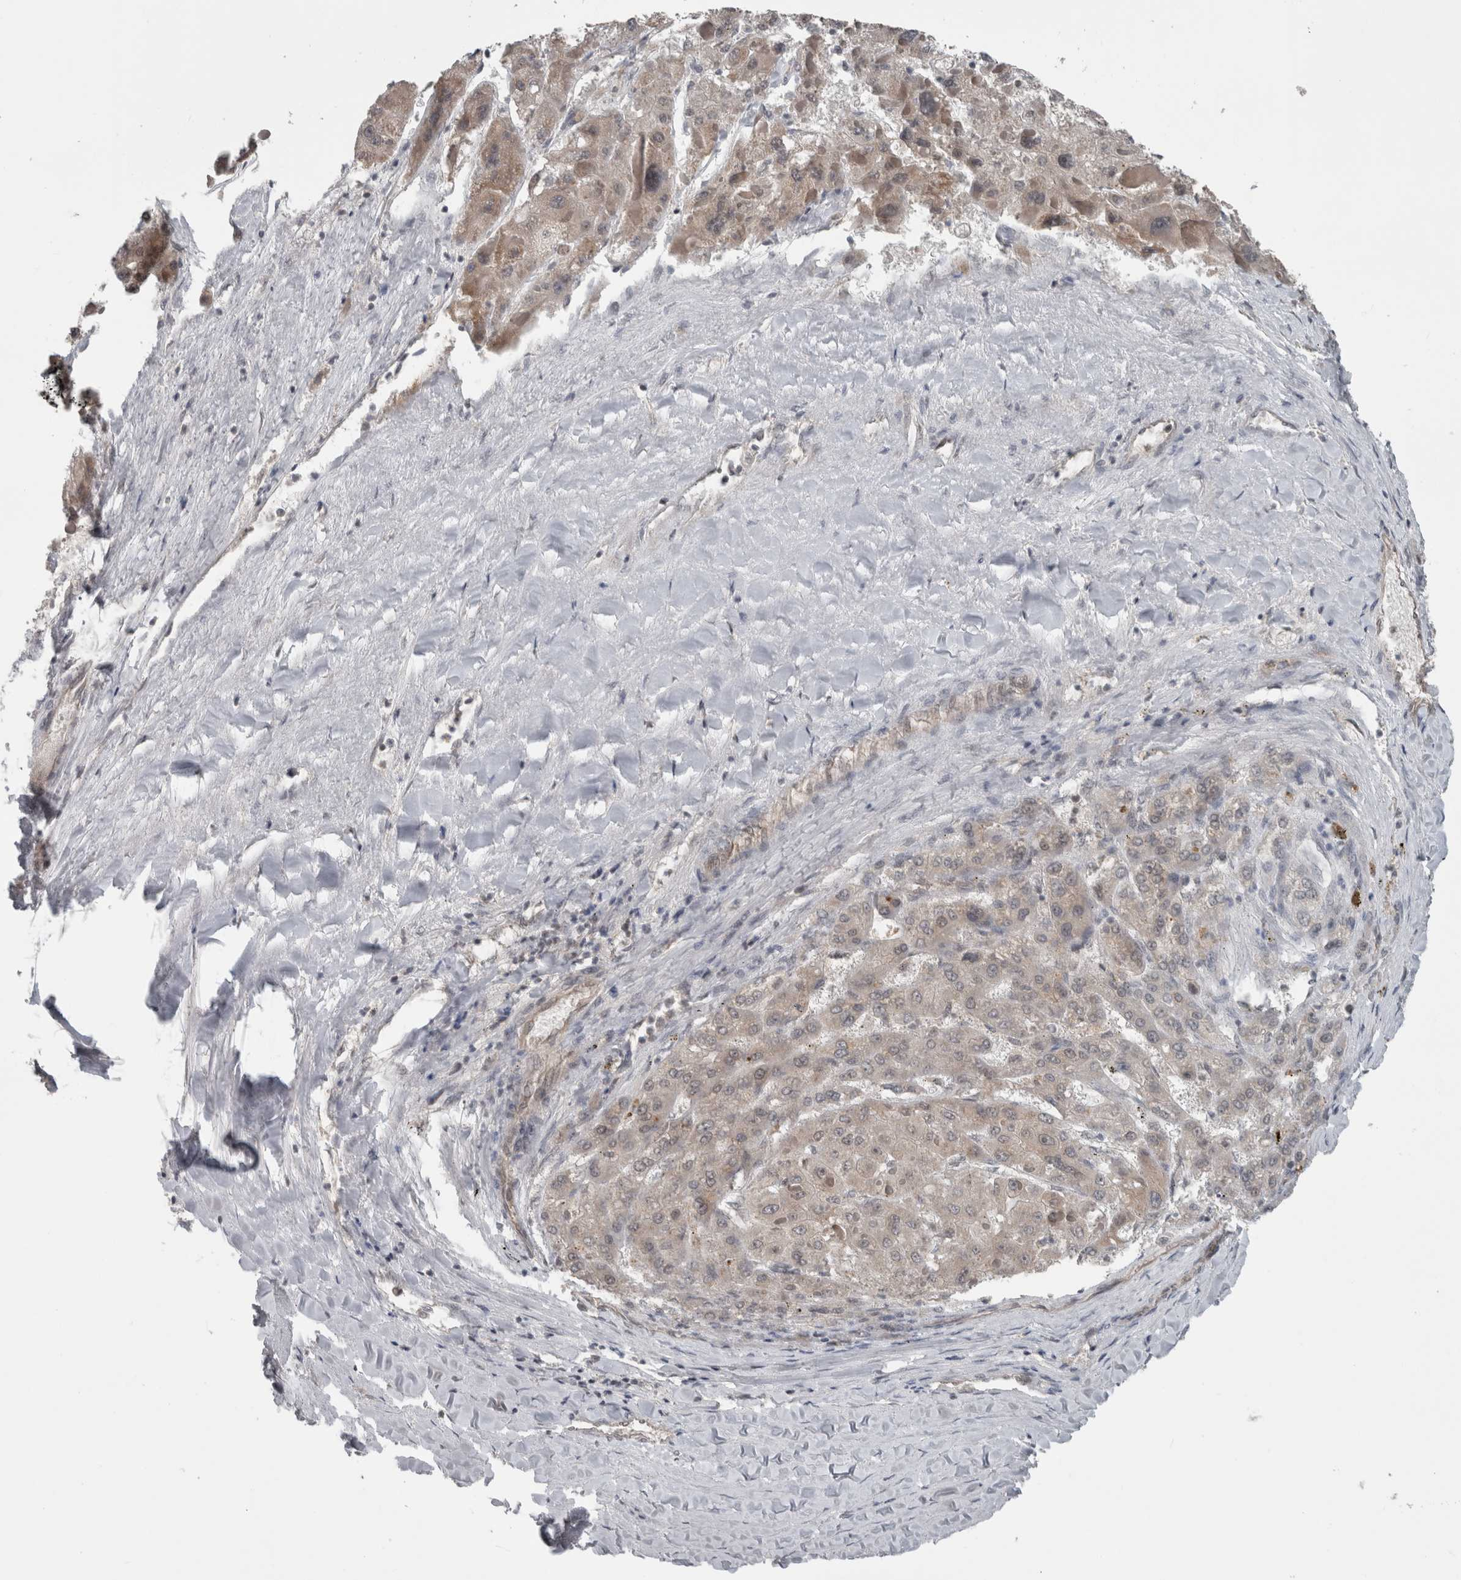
{"staining": {"intensity": "weak", "quantity": ">75%", "location": "cytoplasmic/membranous"}, "tissue": "liver cancer", "cell_type": "Tumor cells", "image_type": "cancer", "snomed": [{"axis": "morphology", "description": "Carcinoma, Hepatocellular, NOS"}, {"axis": "topography", "description": "Liver"}], "caption": "Immunohistochemistry (IHC) (DAB) staining of hepatocellular carcinoma (liver) displays weak cytoplasmic/membranous protein expression in about >75% of tumor cells.", "gene": "ENY2", "patient": {"sex": "female", "age": 73}}